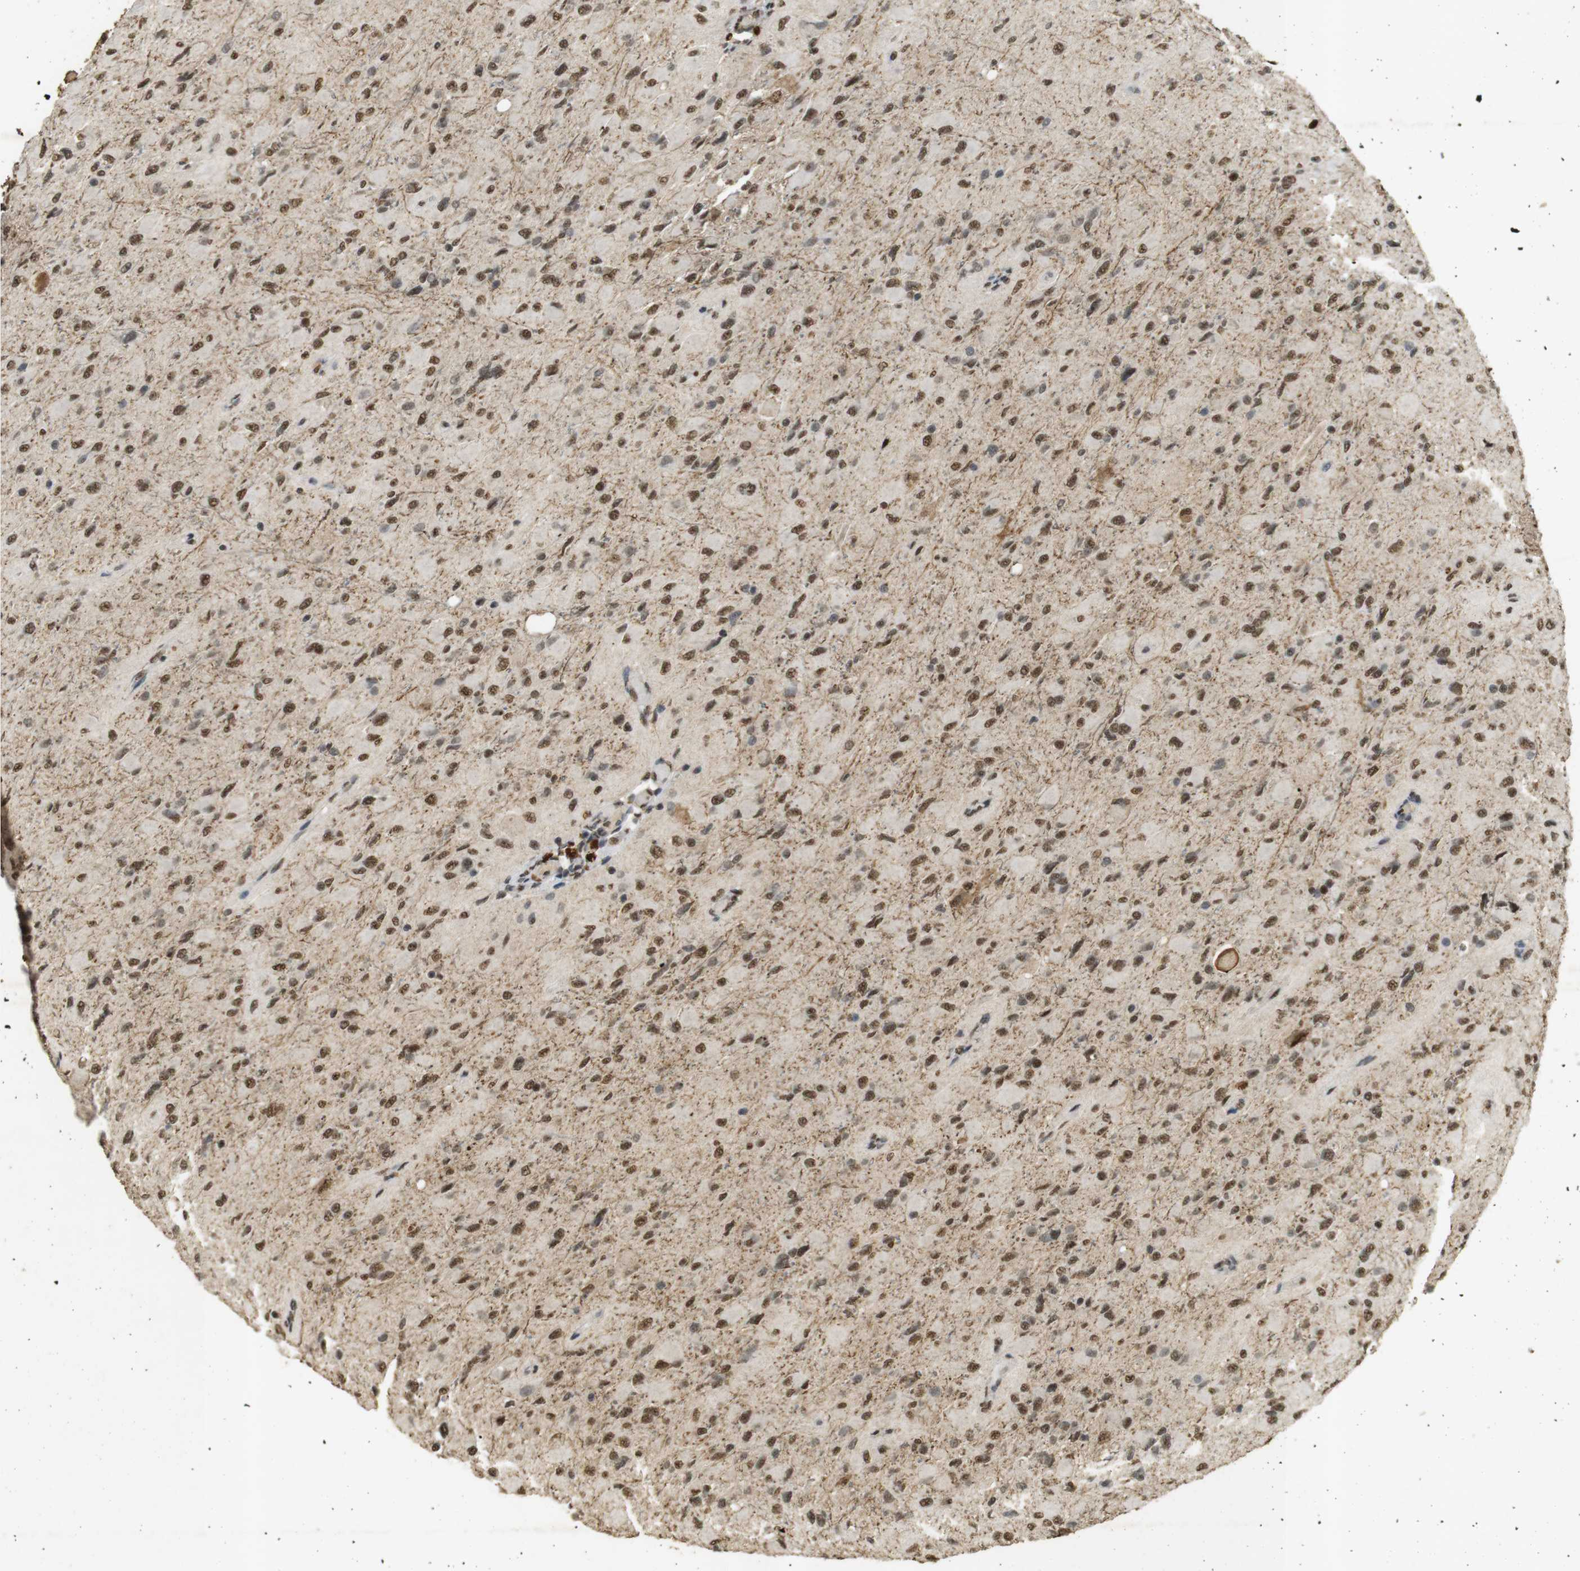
{"staining": {"intensity": "moderate", "quantity": ">75%", "location": "nuclear"}, "tissue": "glioma", "cell_type": "Tumor cells", "image_type": "cancer", "snomed": [{"axis": "morphology", "description": "Glioma, malignant, High grade"}, {"axis": "topography", "description": "Cerebral cortex"}], "caption": "DAB immunohistochemical staining of human glioma exhibits moderate nuclear protein staining in approximately >75% of tumor cells.", "gene": "GATA4", "patient": {"sex": "female", "age": 36}}